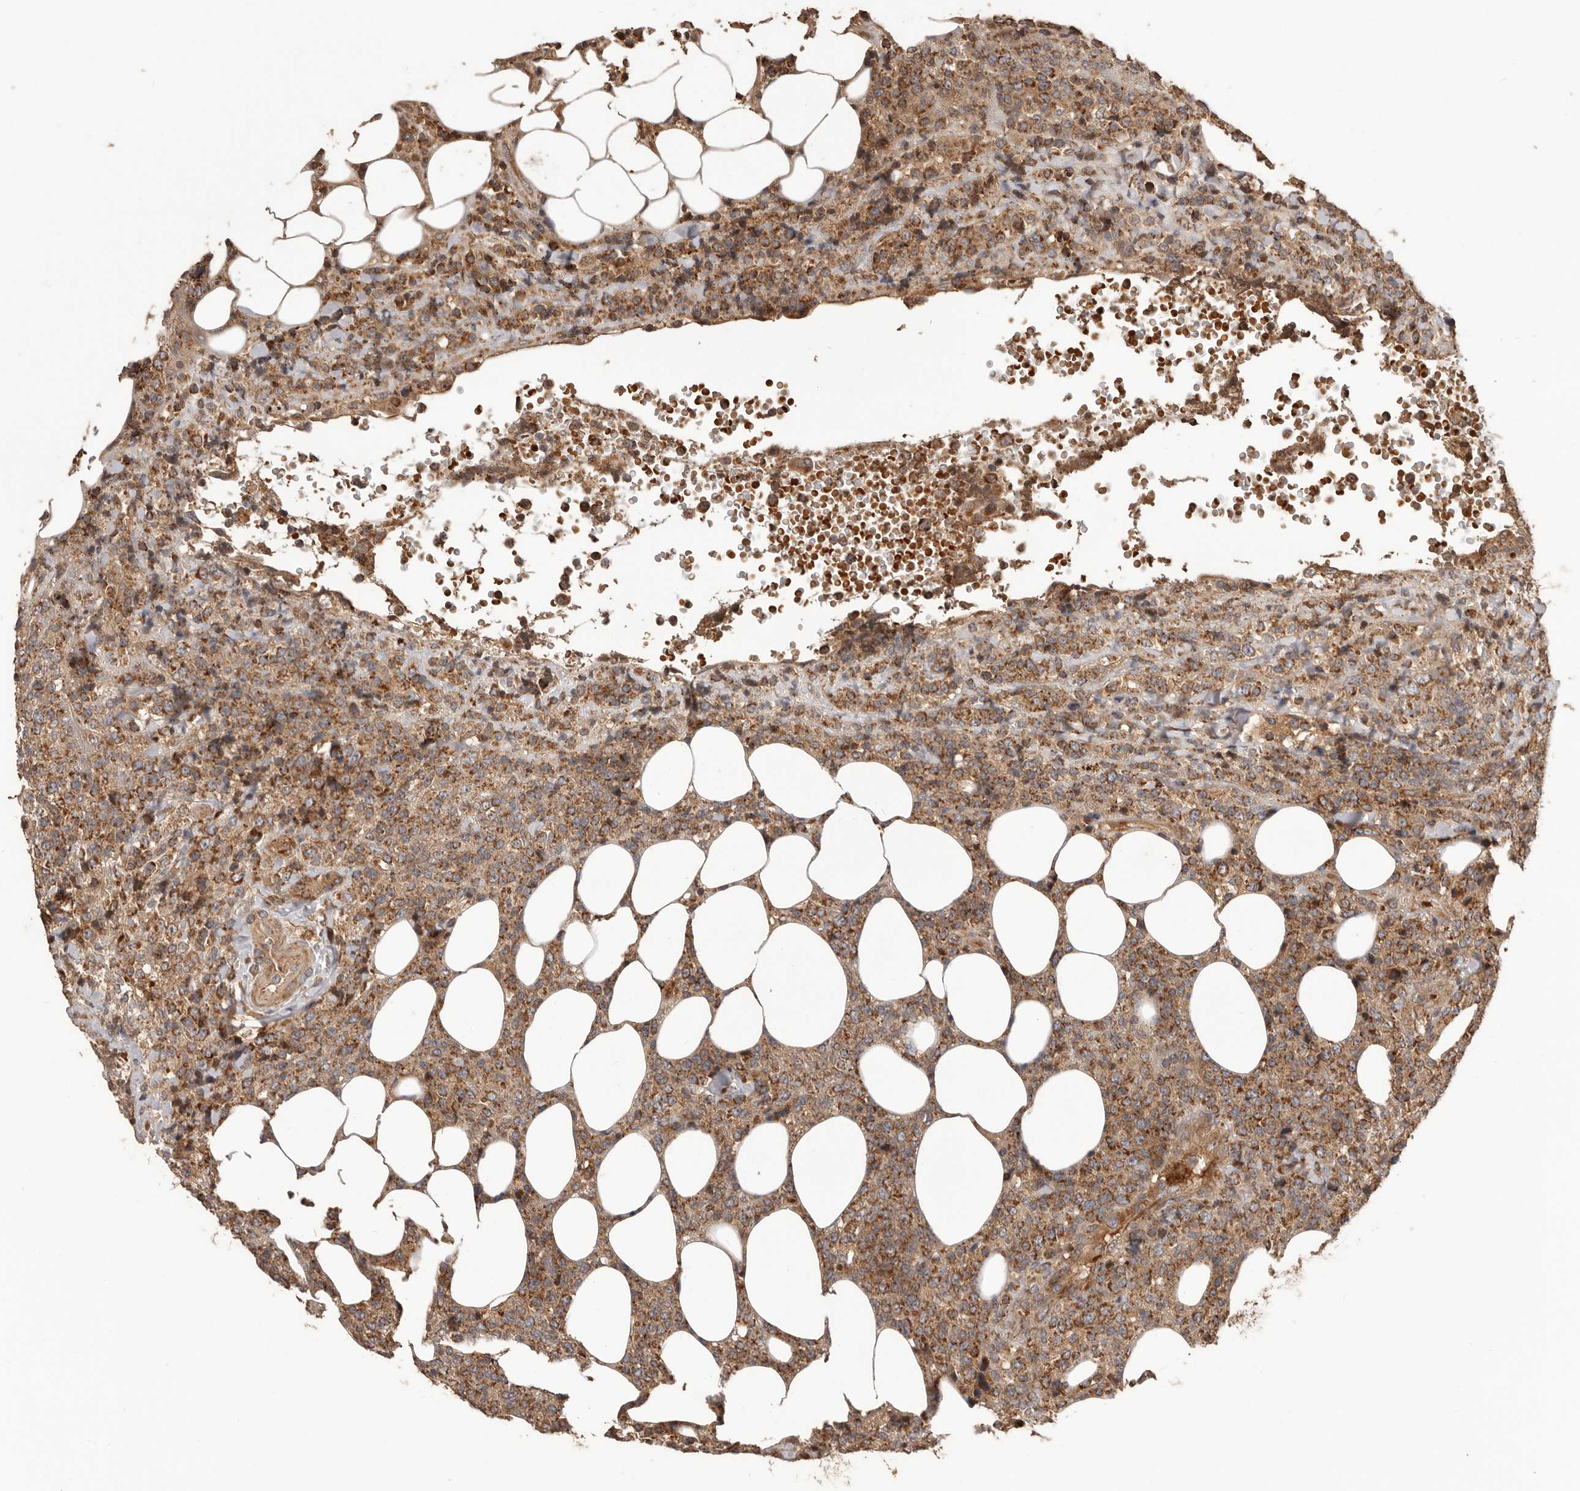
{"staining": {"intensity": "strong", "quantity": ">75%", "location": "cytoplasmic/membranous"}, "tissue": "lymphoma", "cell_type": "Tumor cells", "image_type": "cancer", "snomed": [{"axis": "morphology", "description": "Malignant lymphoma, non-Hodgkin's type, High grade"}, {"axis": "topography", "description": "Lymph node"}], "caption": "Strong cytoplasmic/membranous staining for a protein is seen in about >75% of tumor cells of lymphoma using immunohistochemistry.", "gene": "QRSL1", "patient": {"sex": "male", "age": 13}}